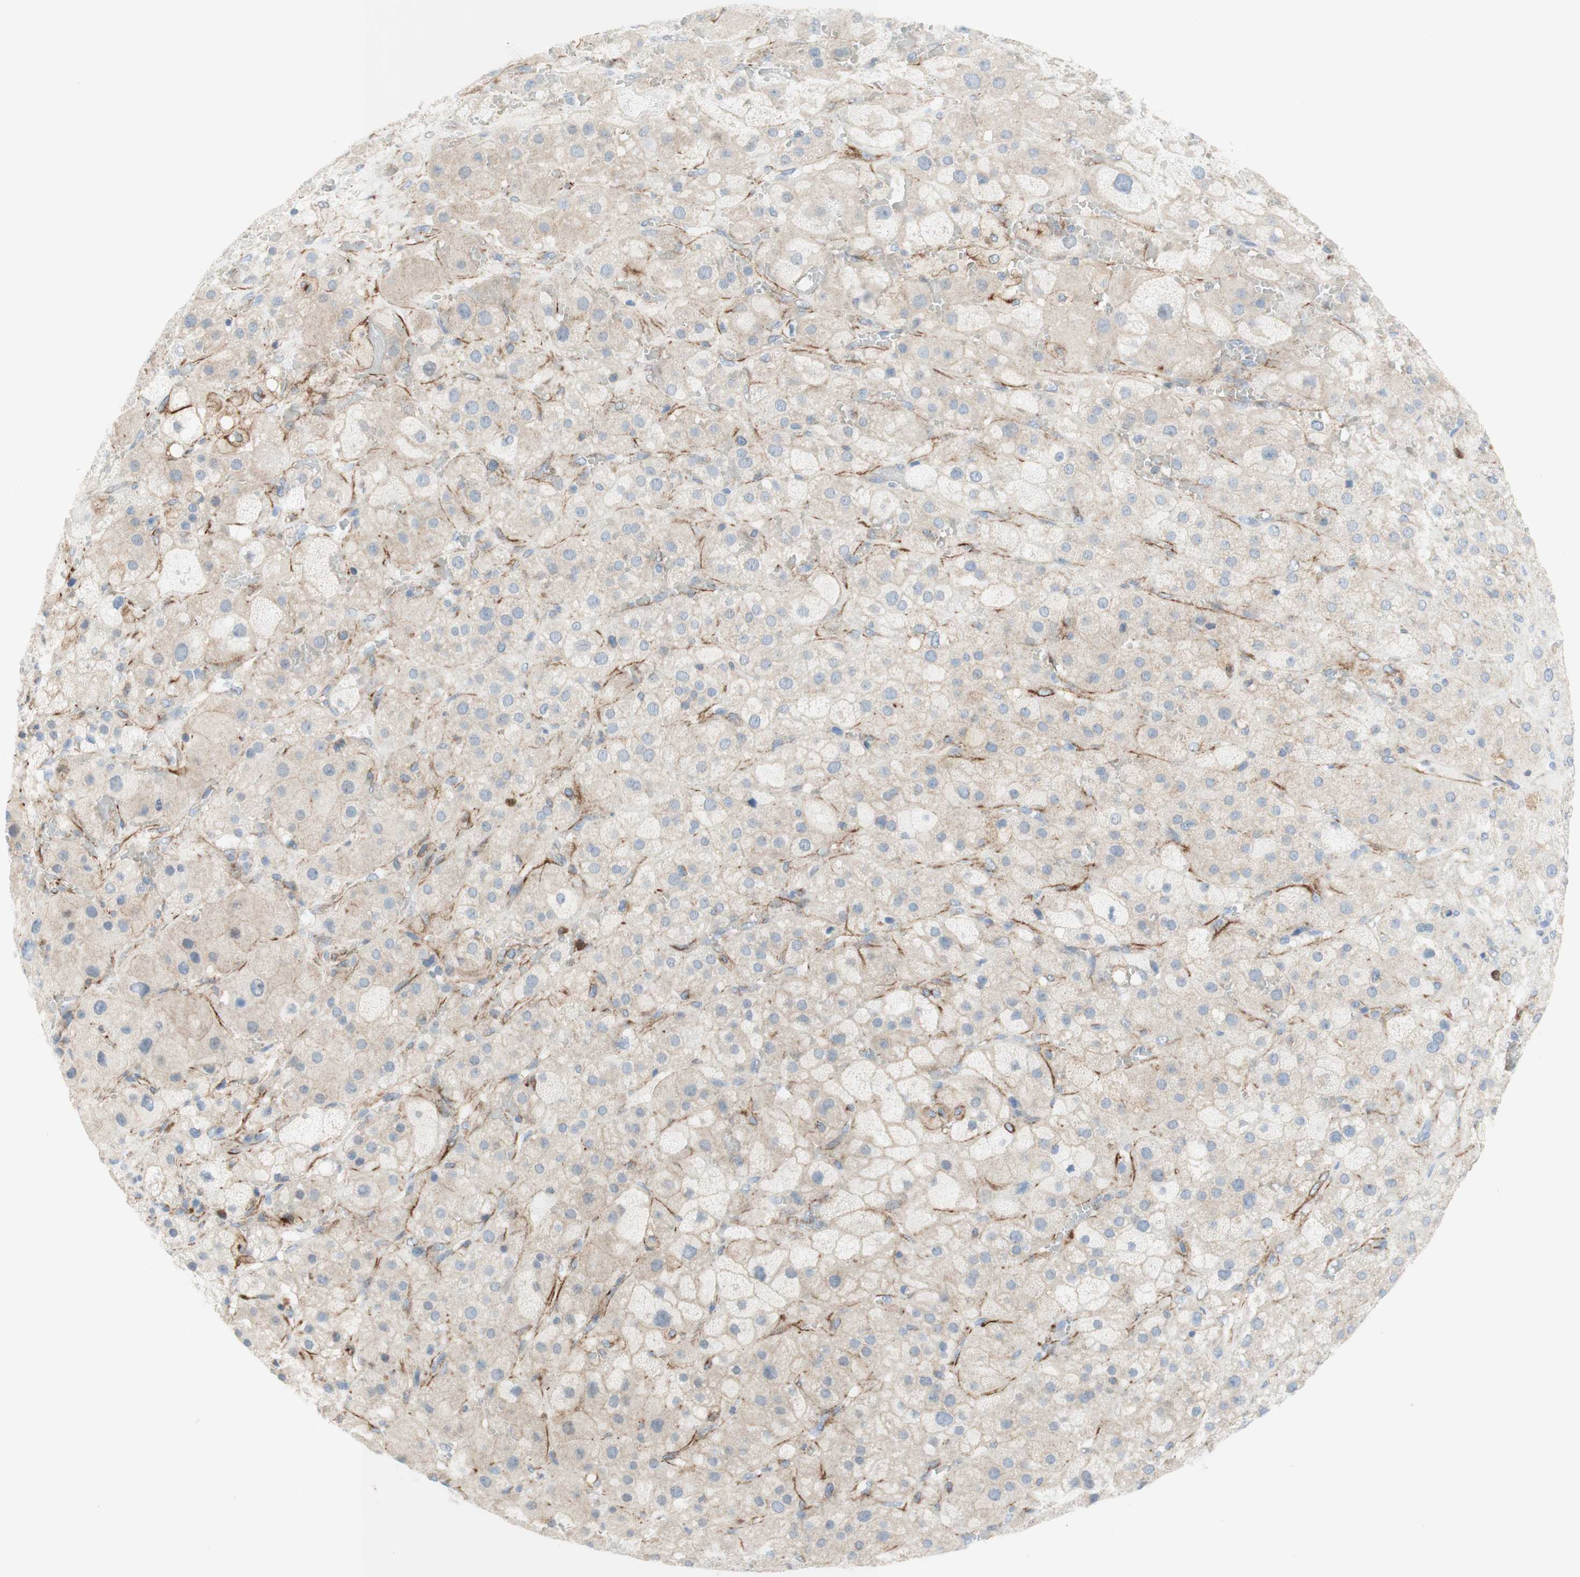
{"staining": {"intensity": "weak", "quantity": "25%-75%", "location": "cytoplasmic/membranous"}, "tissue": "adrenal gland", "cell_type": "Glandular cells", "image_type": "normal", "snomed": [{"axis": "morphology", "description": "Normal tissue, NOS"}, {"axis": "topography", "description": "Adrenal gland"}], "caption": "A high-resolution histopathology image shows immunohistochemistry staining of benign adrenal gland, which shows weak cytoplasmic/membranous positivity in about 25%-75% of glandular cells. The protein is shown in brown color, while the nuclei are stained blue.", "gene": "POU2AF1", "patient": {"sex": "female", "age": 47}}